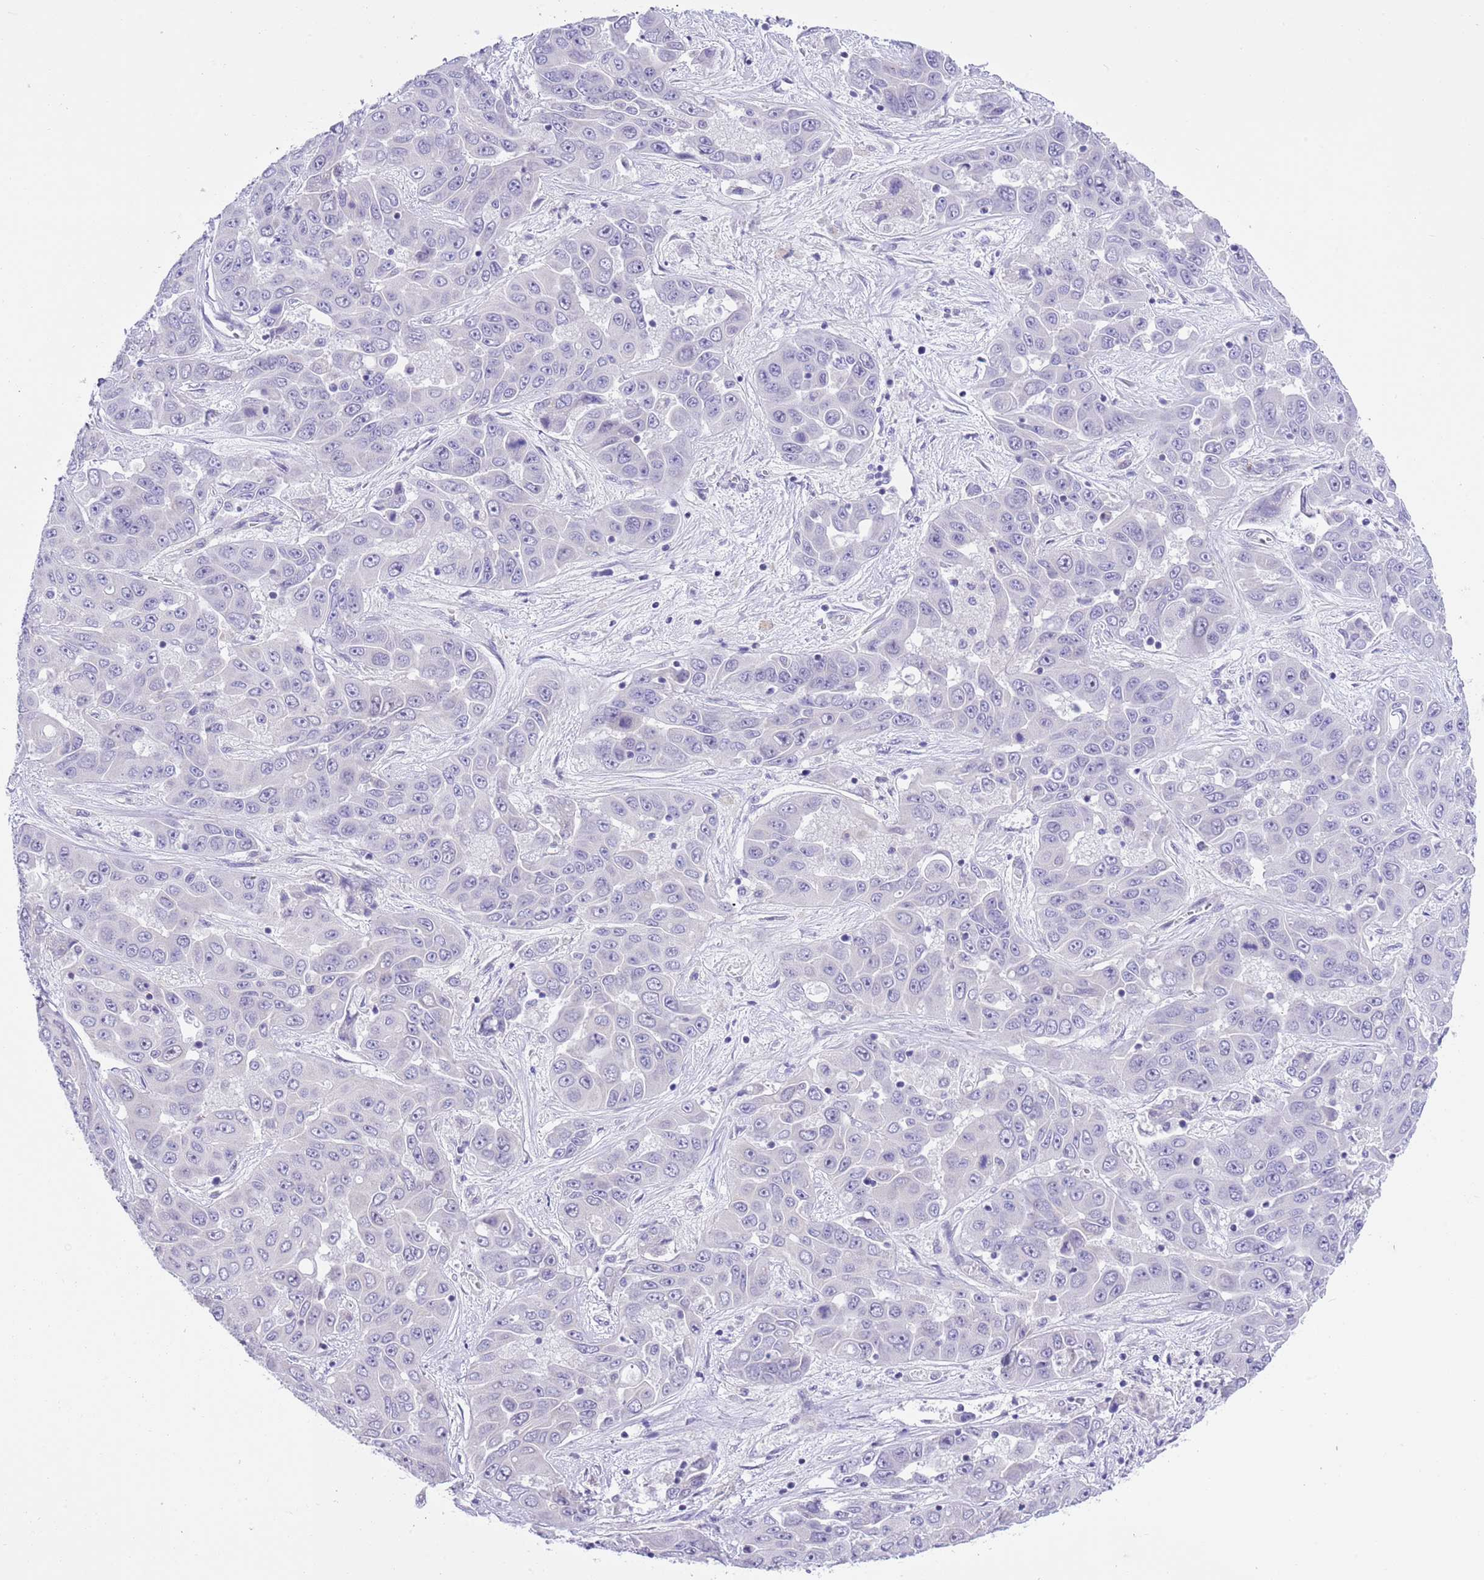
{"staining": {"intensity": "negative", "quantity": "none", "location": "none"}, "tissue": "liver cancer", "cell_type": "Tumor cells", "image_type": "cancer", "snomed": [{"axis": "morphology", "description": "Cholangiocarcinoma"}, {"axis": "topography", "description": "Liver"}], "caption": "Histopathology image shows no significant protein expression in tumor cells of liver cancer (cholangiocarcinoma).", "gene": "NET1", "patient": {"sex": "female", "age": 52}}